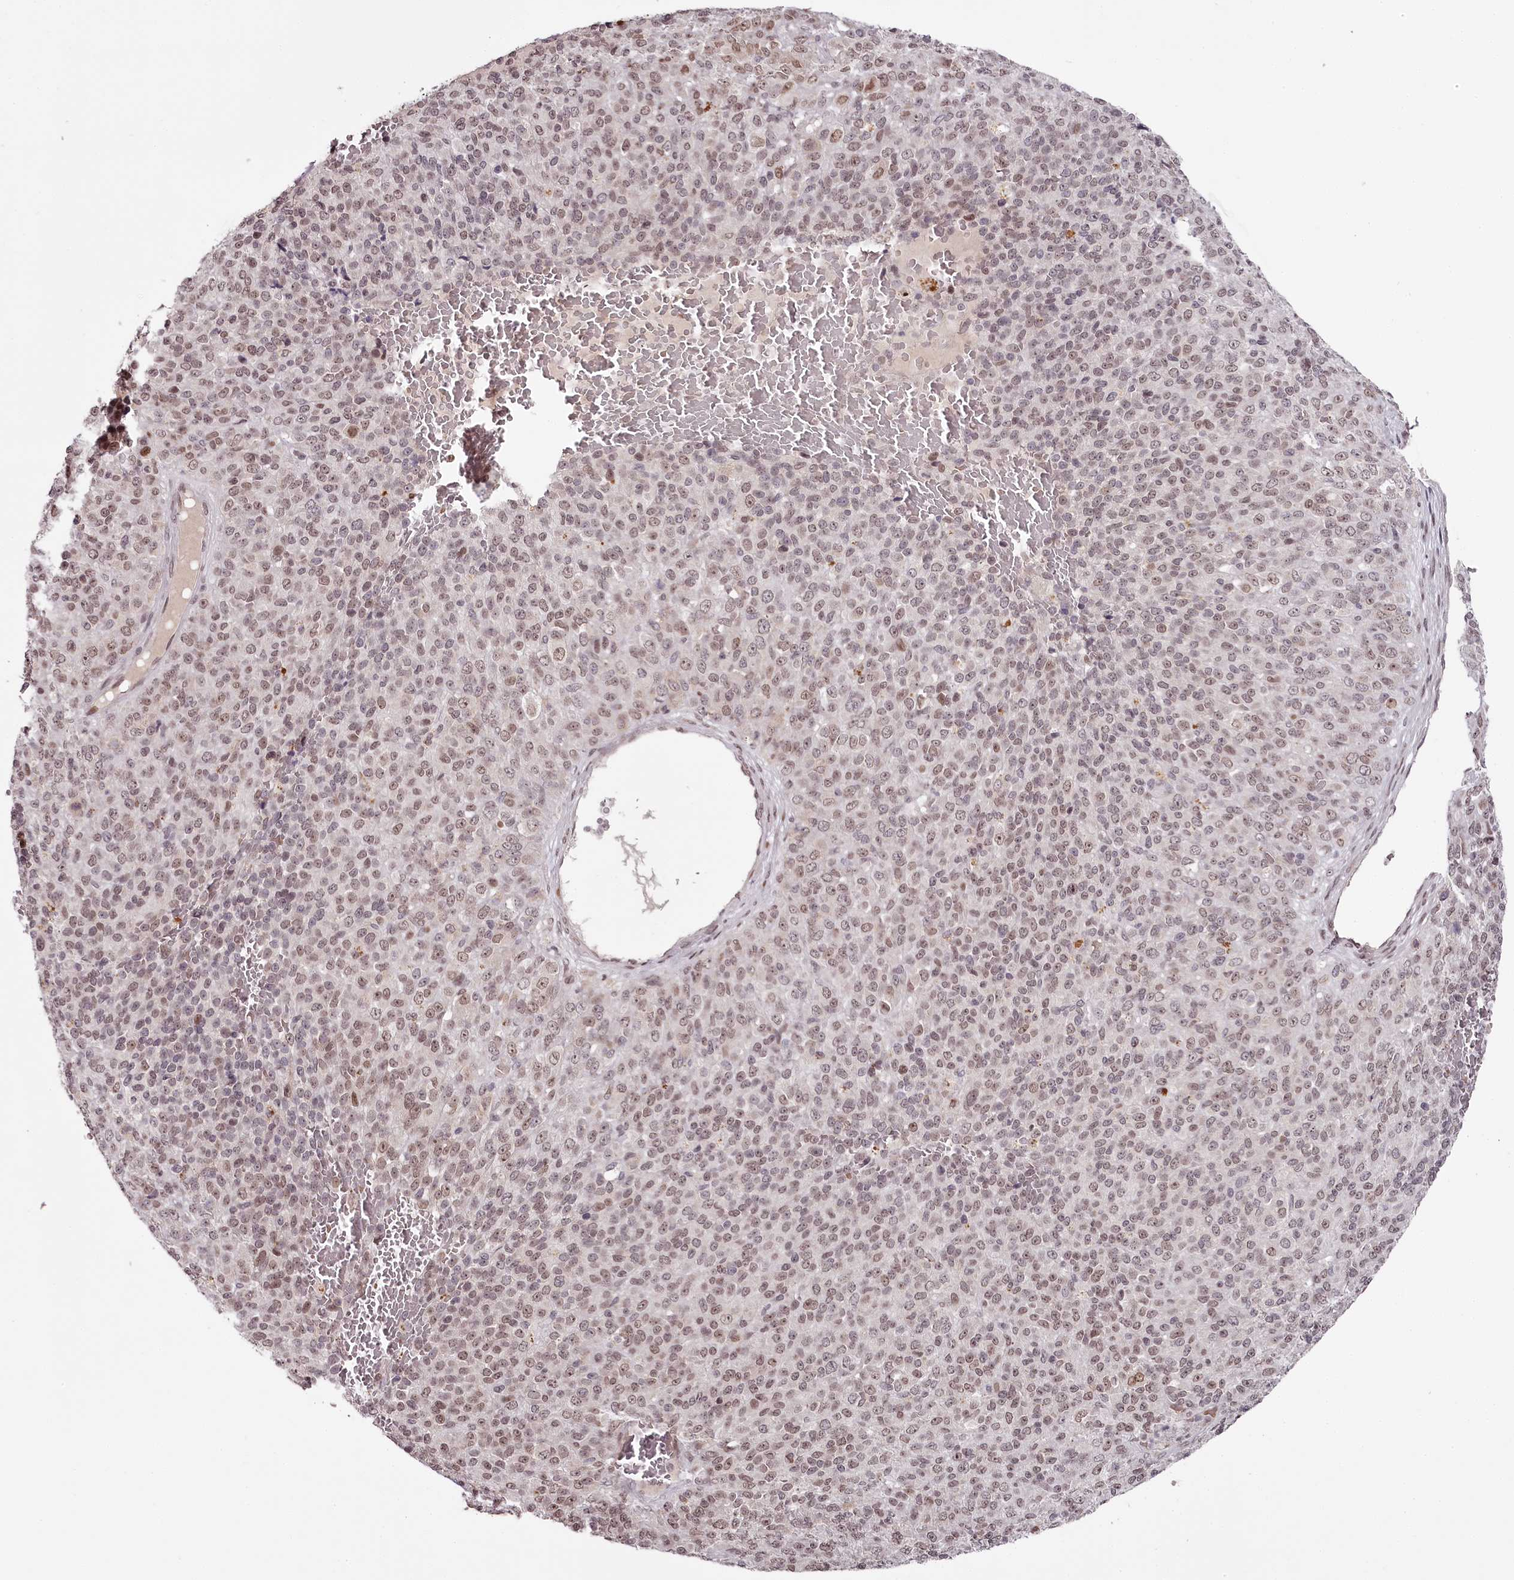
{"staining": {"intensity": "weak", "quantity": ">75%", "location": "nuclear"}, "tissue": "melanoma", "cell_type": "Tumor cells", "image_type": "cancer", "snomed": [{"axis": "morphology", "description": "Malignant melanoma, Metastatic site"}, {"axis": "topography", "description": "Brain"}], "caption": "This micrograph demonstrates melanoma stained with IHC to label a protein in brown. The nuclear of tumor cells show weak positivity for the protein. Nuclei are counter-stained blue.", "gene": "THYN1", "patient": {"sex": "female", "age": 56}}